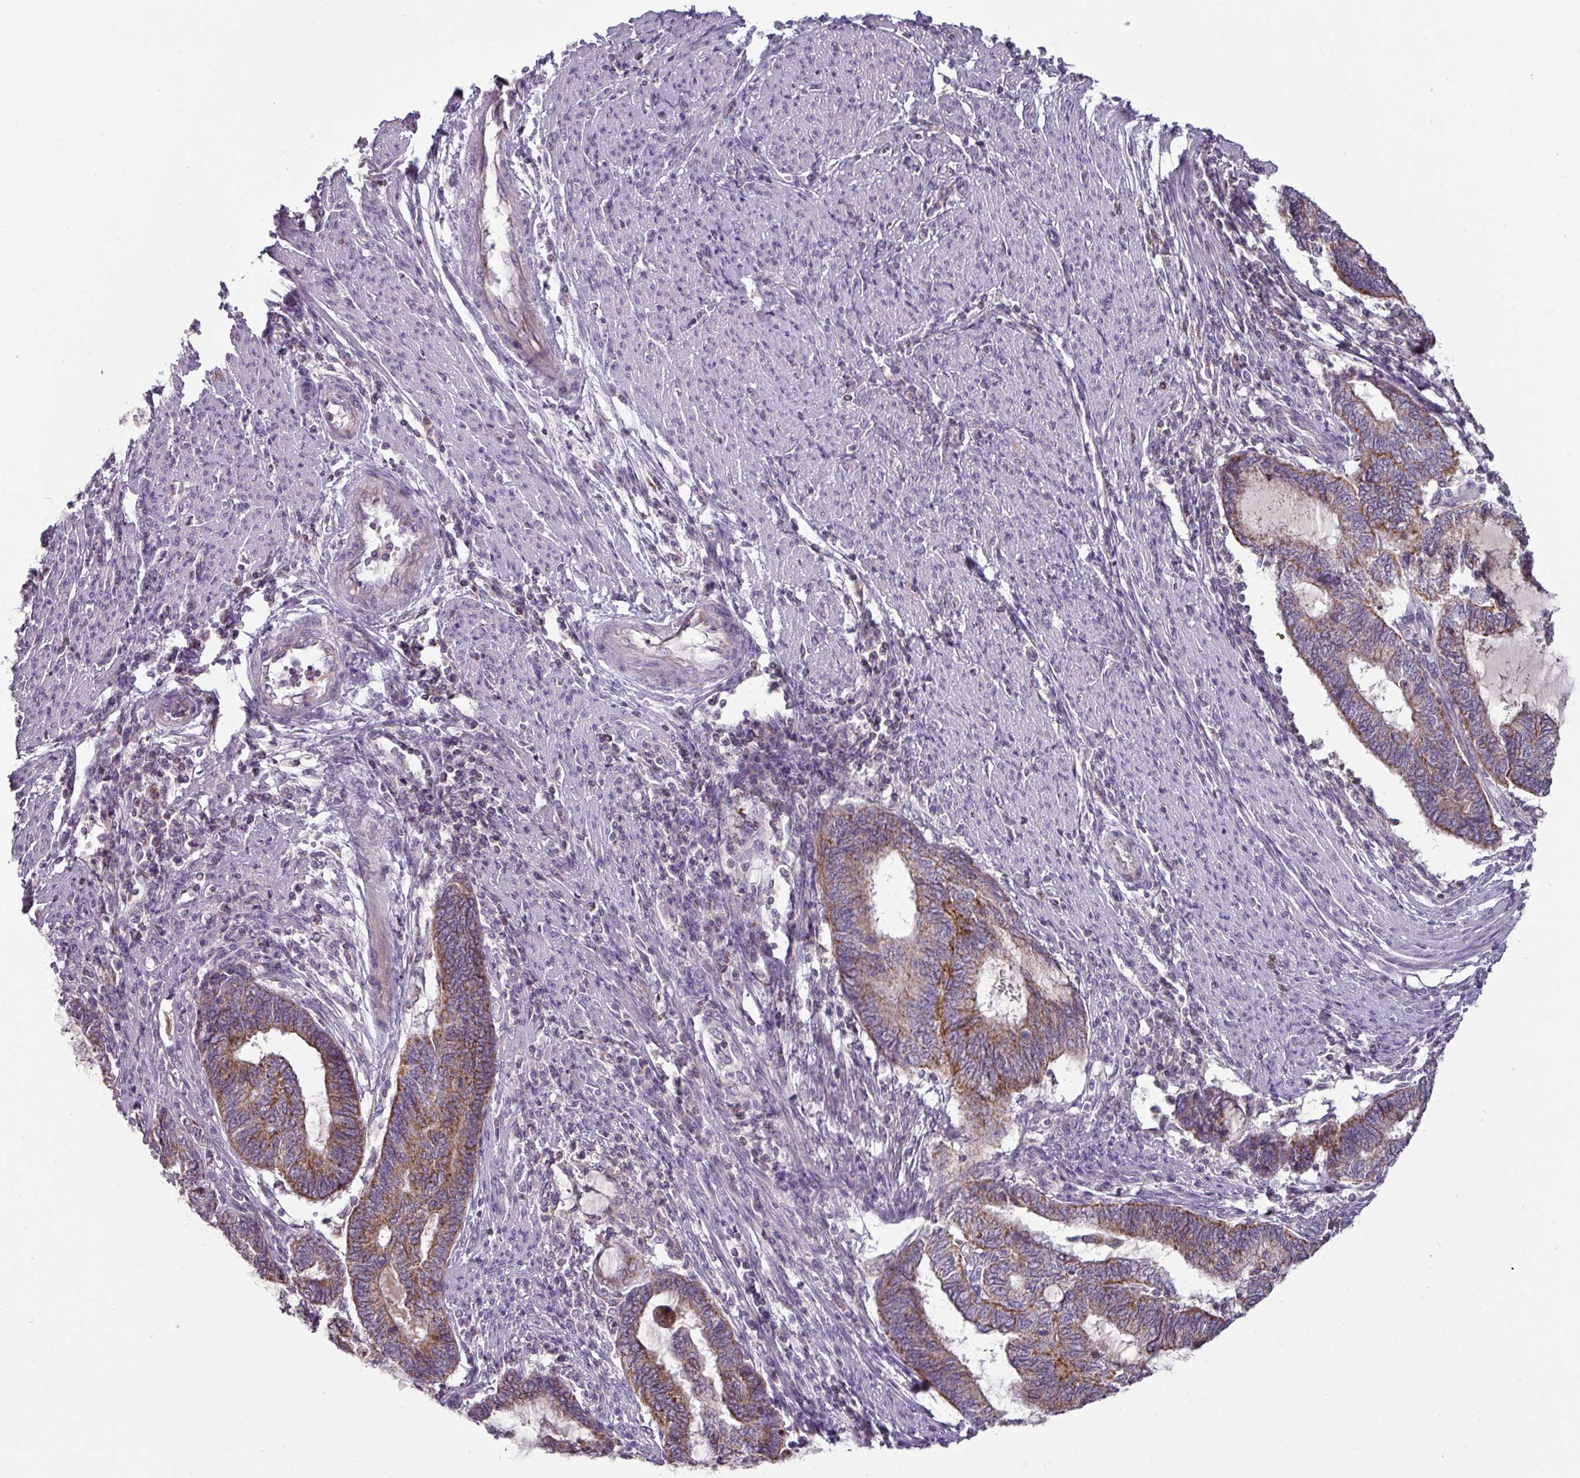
{"staining": {"intensity": "moderate", "quantity": ">75%", "location": "cytoplasmic/membranous"}, "tissue": "endometrial cancer", "cell_type": "Tumor cells", "image_type": "cancer", "snomed": [{"axis": "morphology", "description": "Adenocarcinoma, NOS"}, {"axis": "topography", "description": "Uterus"}, {"axis": "topography", "description": "Endometrium"}], "caption": "Adenocarcinoma (endometrial) stained for a protein reveals moderate cytoplasmic/membranous positivity in tumor cells.", "gene": "TRAPPC1", "patient": {"sex": "female", "age": 70}}